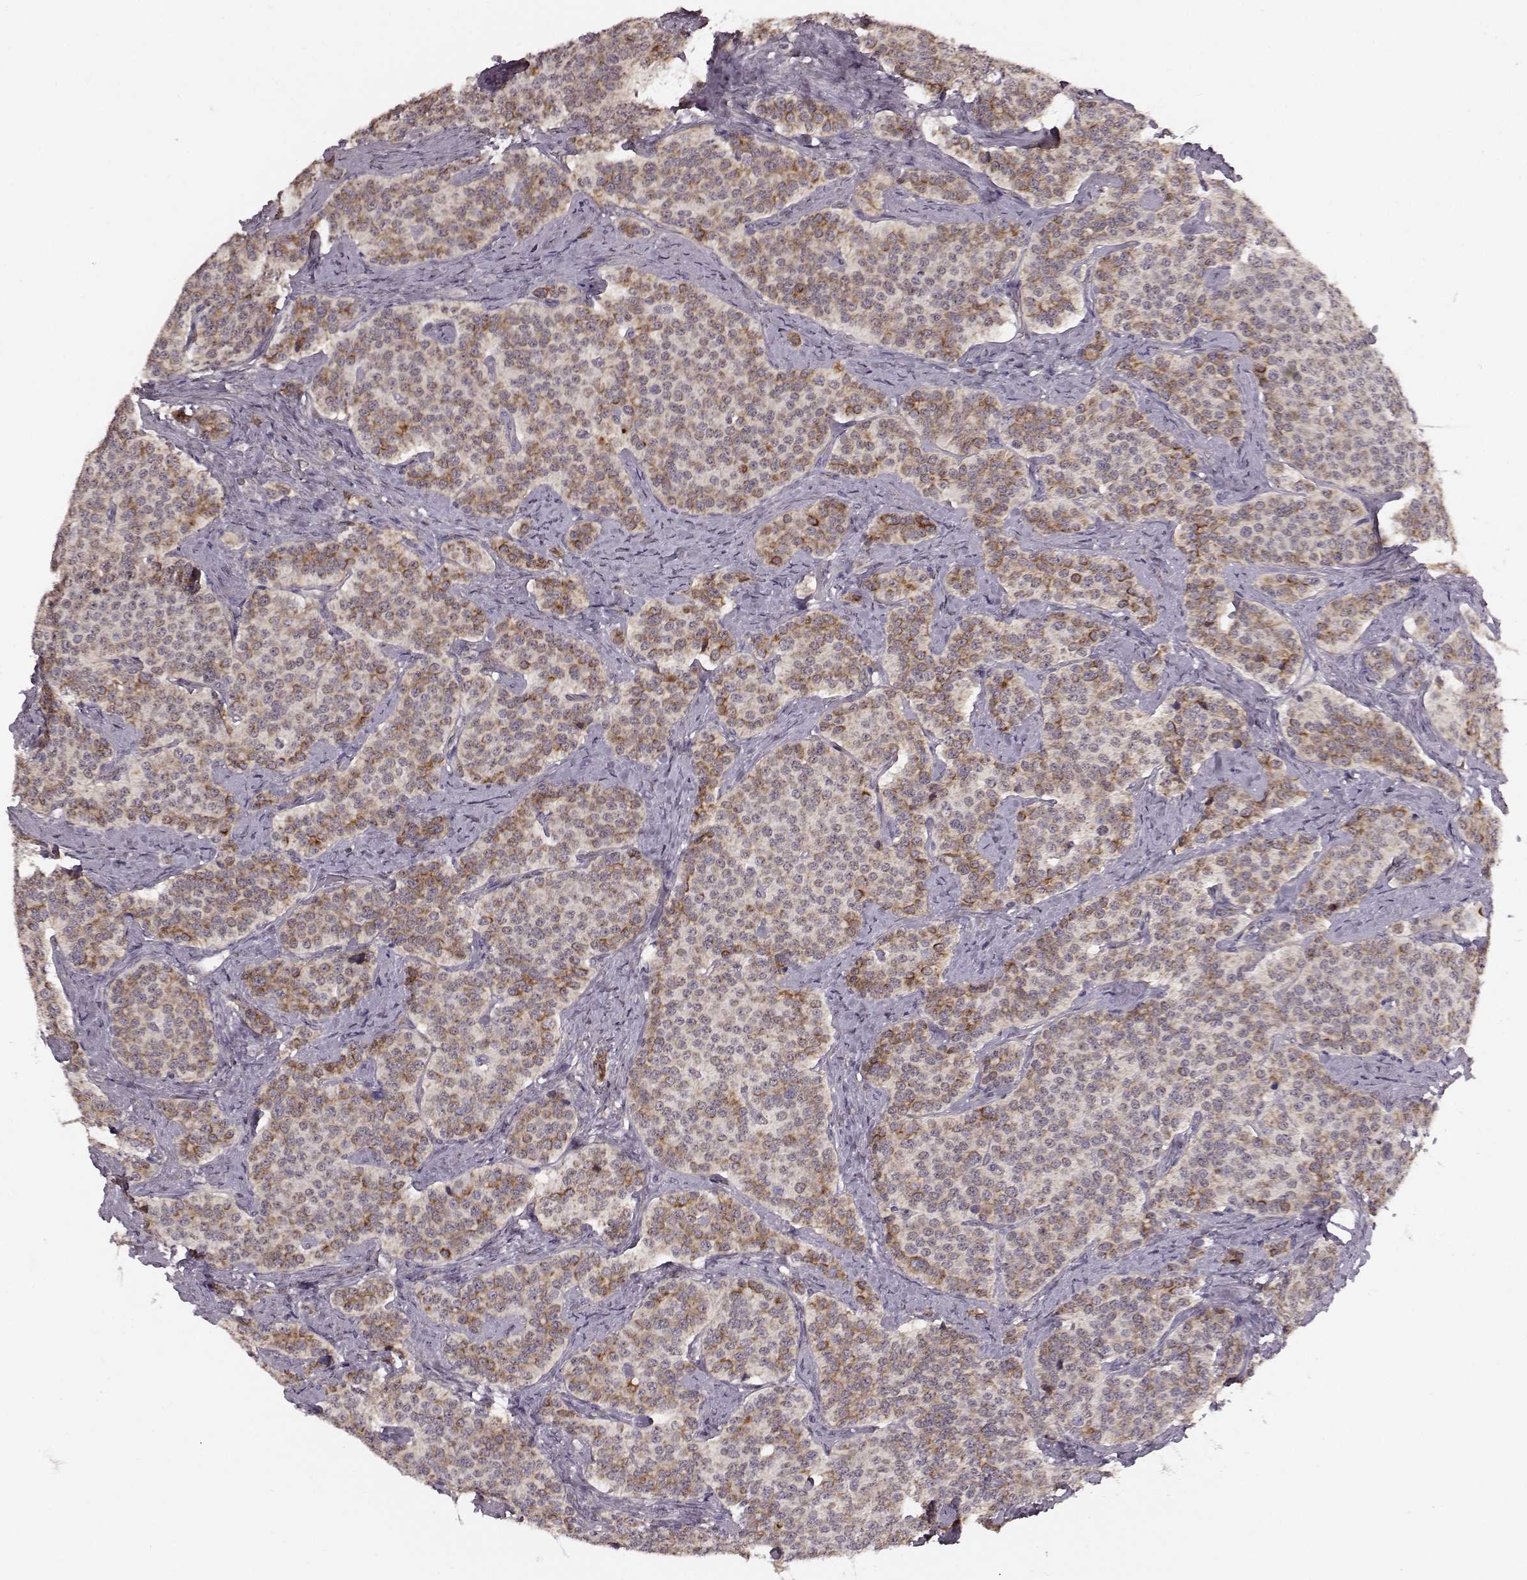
{"staining": {"intensity": "moderate", "quantity": "<25%", "location": "nuclear"}, "tissue": "carcinoid", "cell_type": "Tumor cells", "image_type": "cancer", "snomed": [{"axis": "morphology", "description": "Carcinoid, malignant, NOS"}, {"axis": "topography", "description": "Small intestine"}], "caption": "Moderate nuclear staining is identified in approximately <25% of tumor cells in malignant carcinoid.", "gene": "KLF6", "patient": {"sex": "female", "age": 58}}